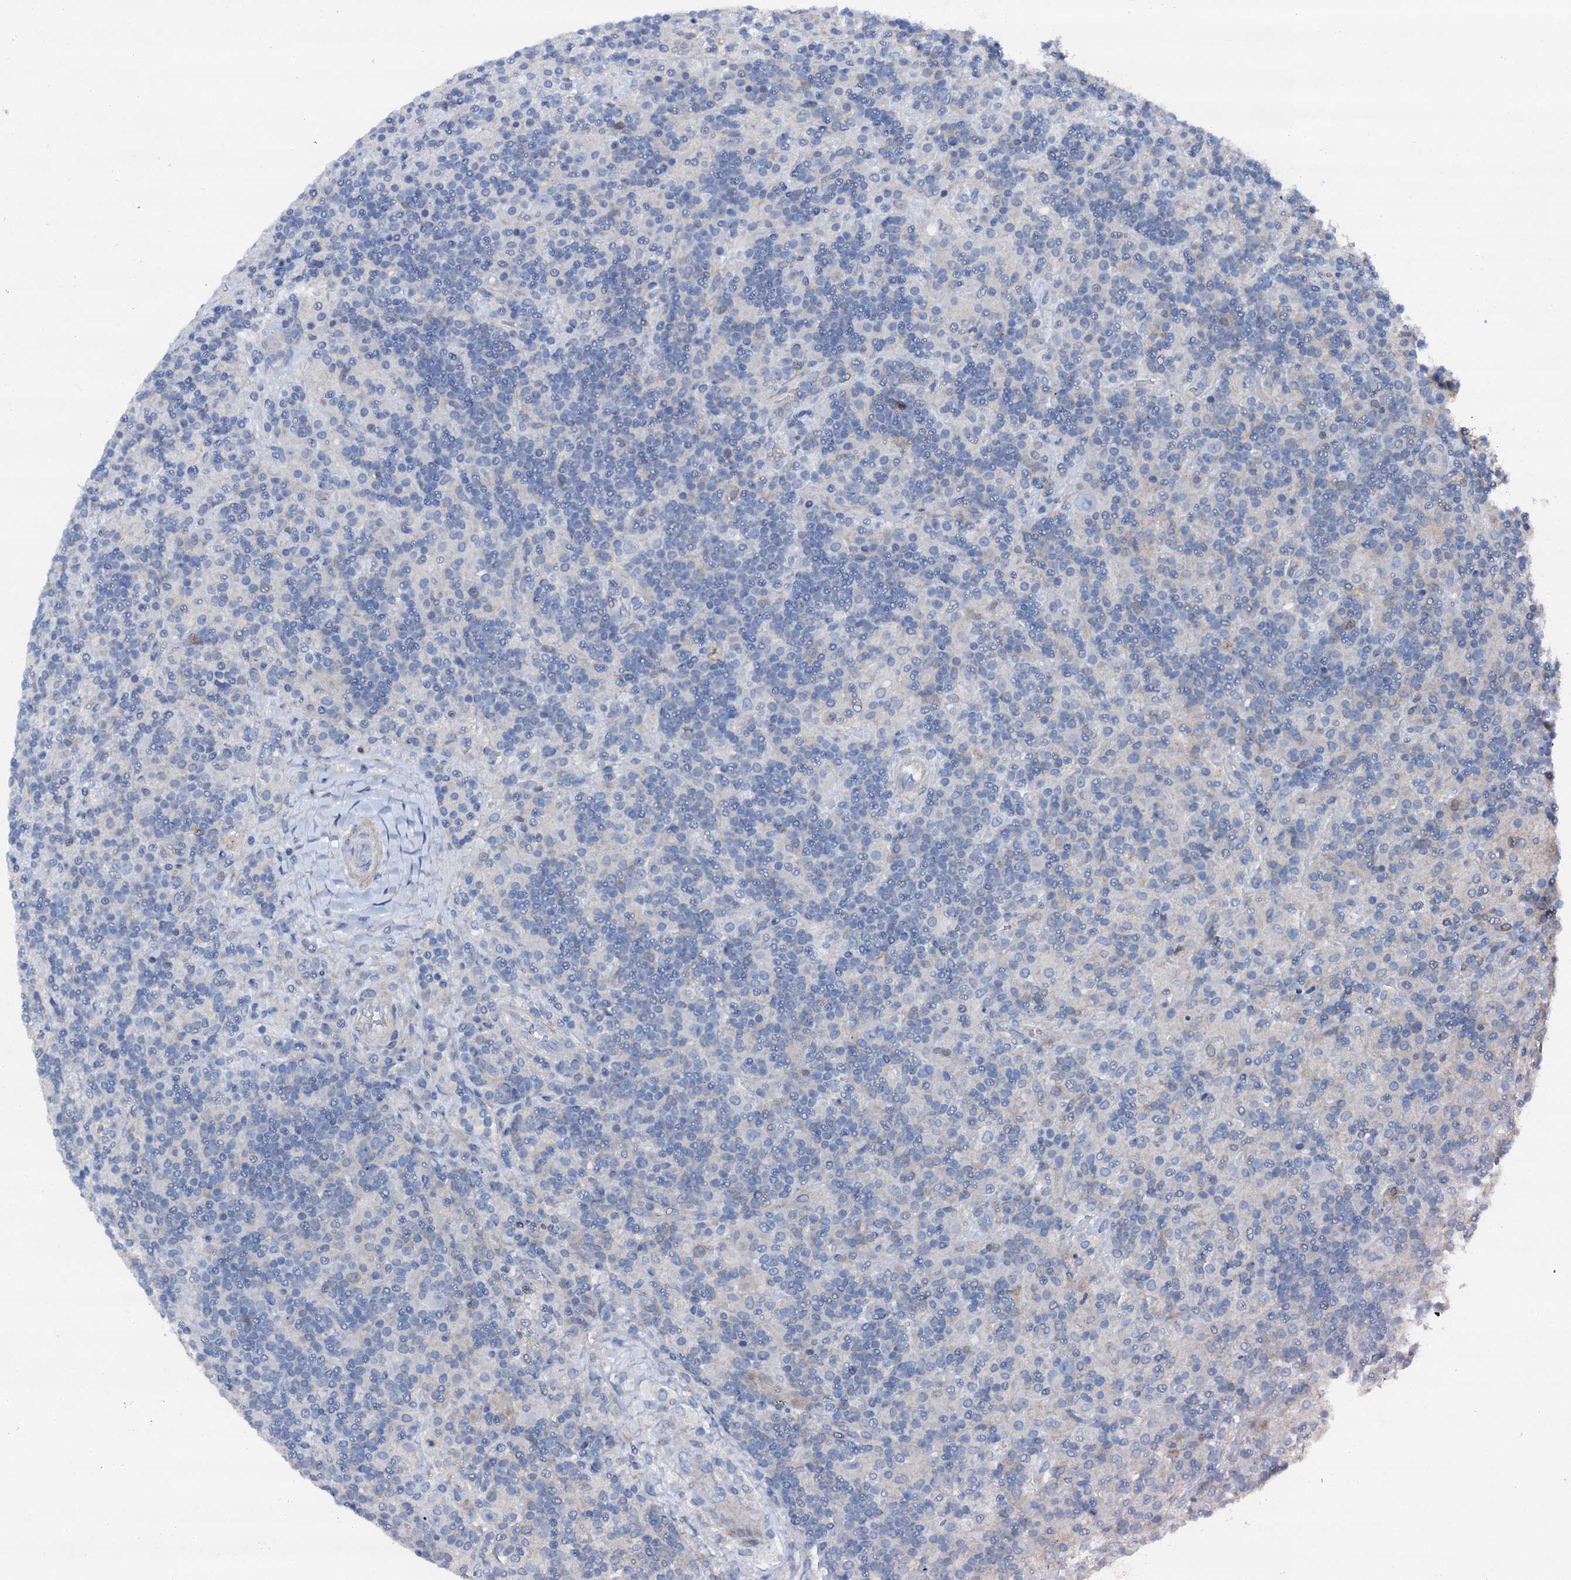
{"staining": {"intensity": "negative", "quantity": "none", "location": "none"}, "tissue": "lymphoma", "cell_type": "Tumor cells", "image_type": "cancer", "snomed": [{"axis": "morphology", "description": "Hodgkin's disease, NOS"}, {"axis": "topography", "description": "Lymph node"}], "caption": "This is a image of immunohistochemistry (IHC) staining of Hodgkin's disease, which shows no staining in tumor cells. Brightfield microscopy of immunohistochemistry stained with DAB (3,3'-diaminobenzidine) (brown) and hematoxylin (blue), captured at high magnification.", "gene": "GFOD2", "patient": {"sex": "male", "age": 70}}